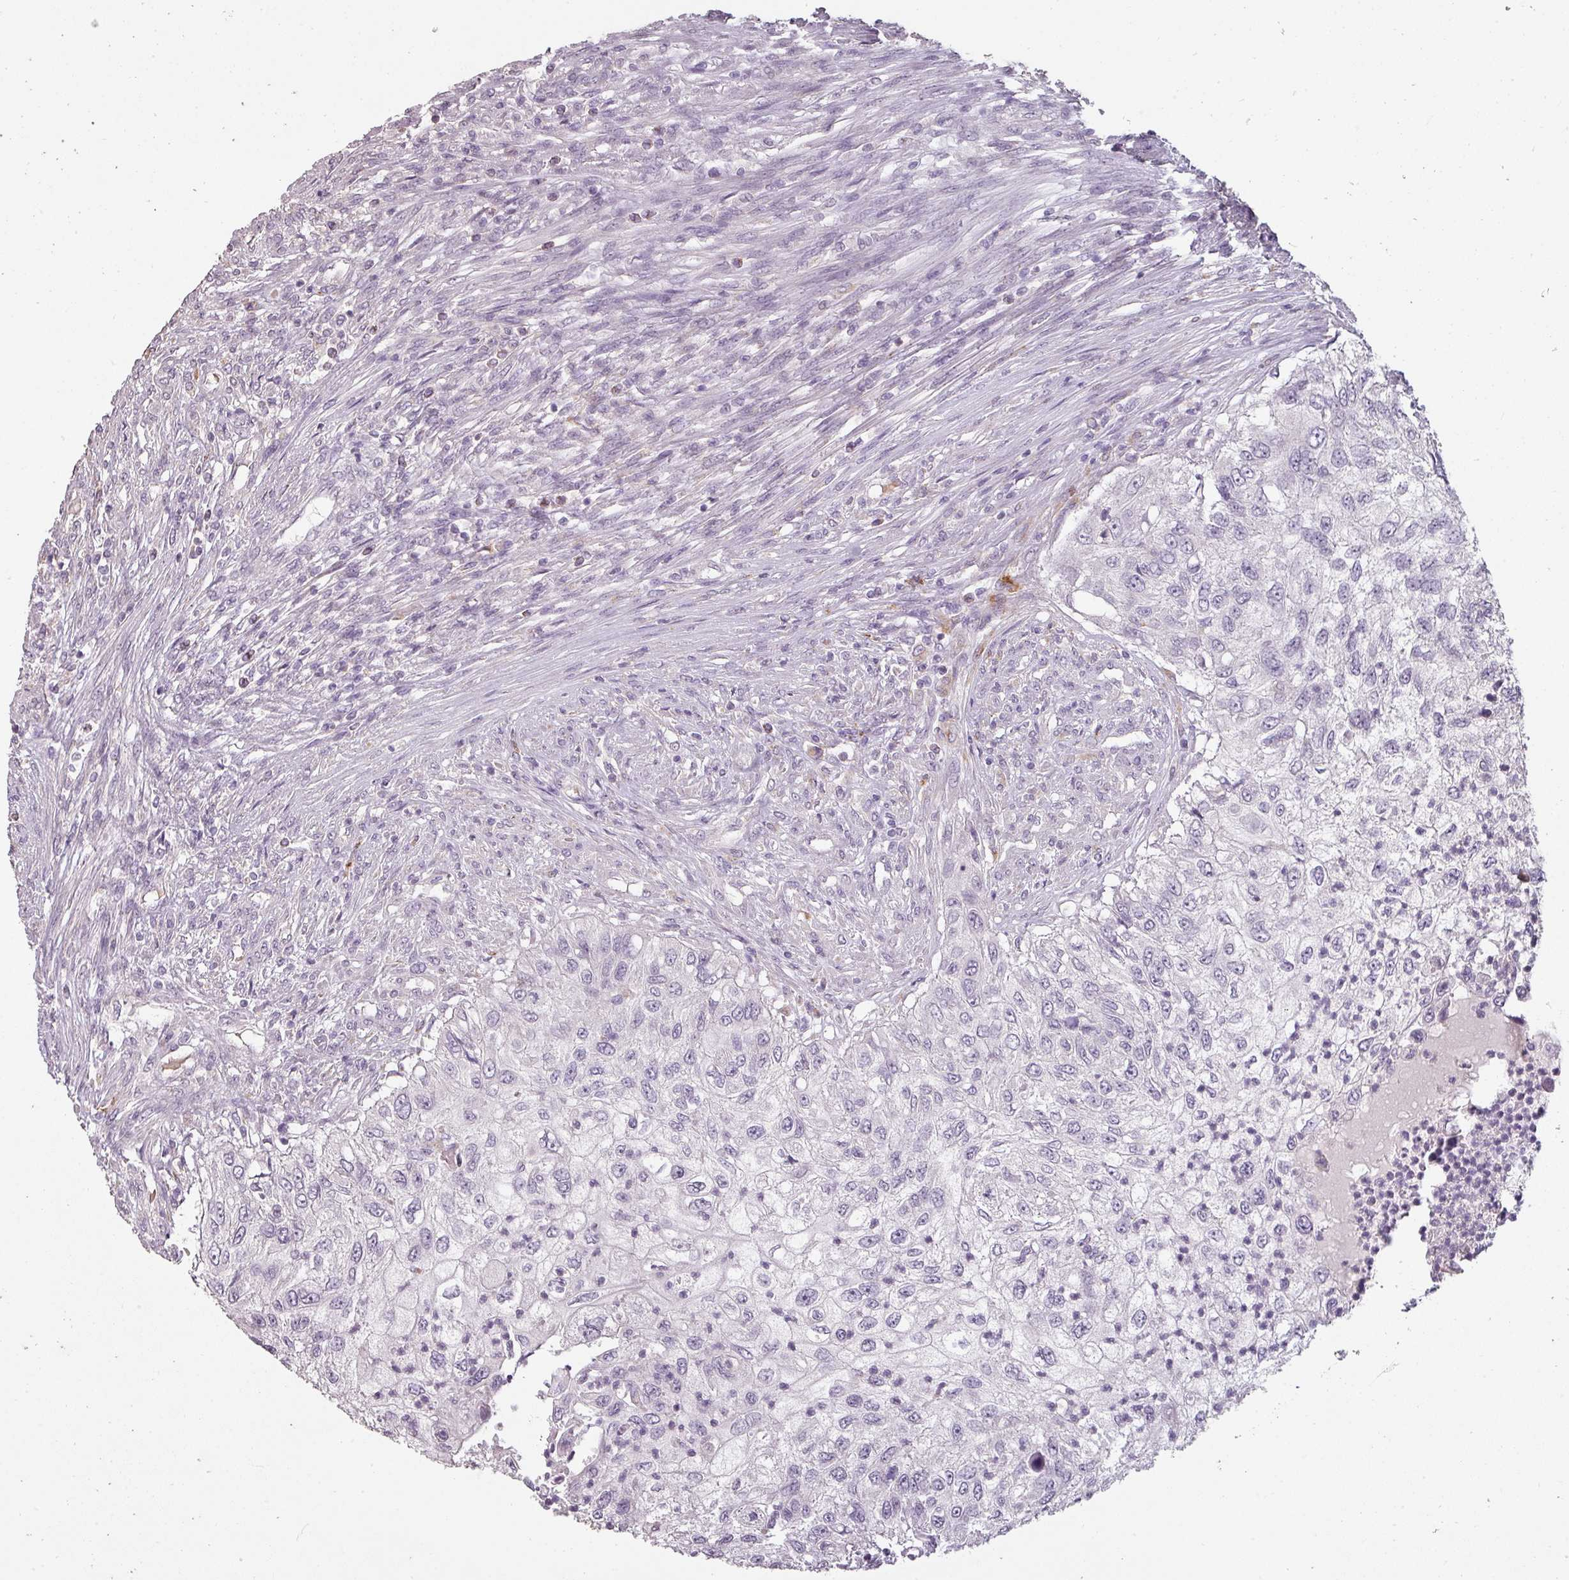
{"staining": {"intensity": "negative", "quantity": "none", "location": "none"}, "tissue": "urothelial cancer", "cell_type": "Tumor cells", "image_type": "cancer", "snomed": [{"axis": "morphology", "description": "Urothelial carcinoma, High grade"}, {"axis": "topography", "description": "Urinary bladder"}], "caption": "This is an immunohistochemistry micrograph of urothelial carcinoma (high-grade). There is no staining in tumor cells.", "gene": "LYPLA1", "patient": {"sex": "female", "age": 60}}